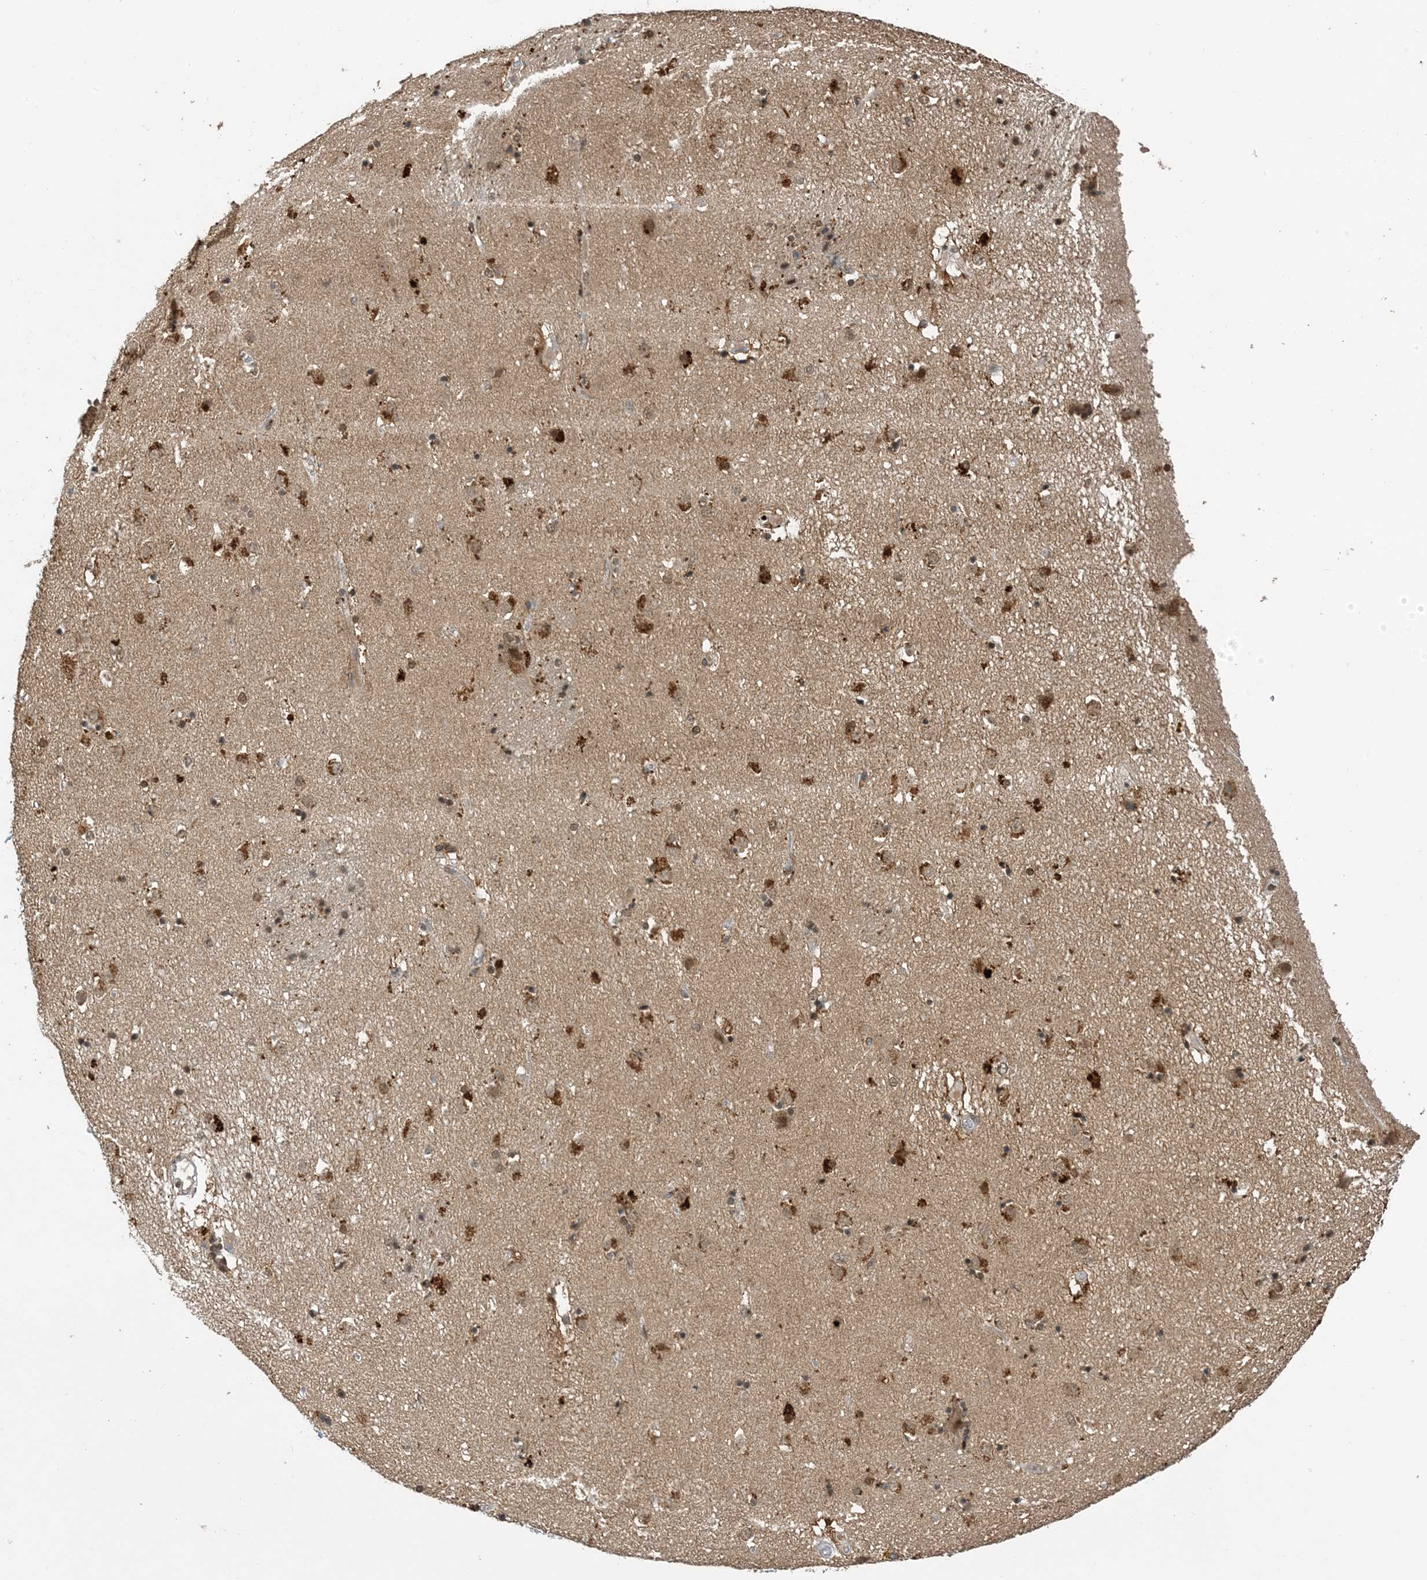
{"staining": {"intensity": "moderate", "quantity": "<25%", "location": "cytoplasmic/membranous"}, "tissue": "caudate", "cell_type": "Glial cells", "image_type": "normal", "snomed": [{"axis": "morphology", "description": "Normal tissue, NOS"}, {"axis": "topography", "description": "Lateral ventricle wall"}], "caption": "A micrograph of caudate stained for a protein shows moderate cytoplasmic/membranous brown staining in glial cells.", "gene": "ACYP2", "patient": {"sex": "male", "age": 70}}